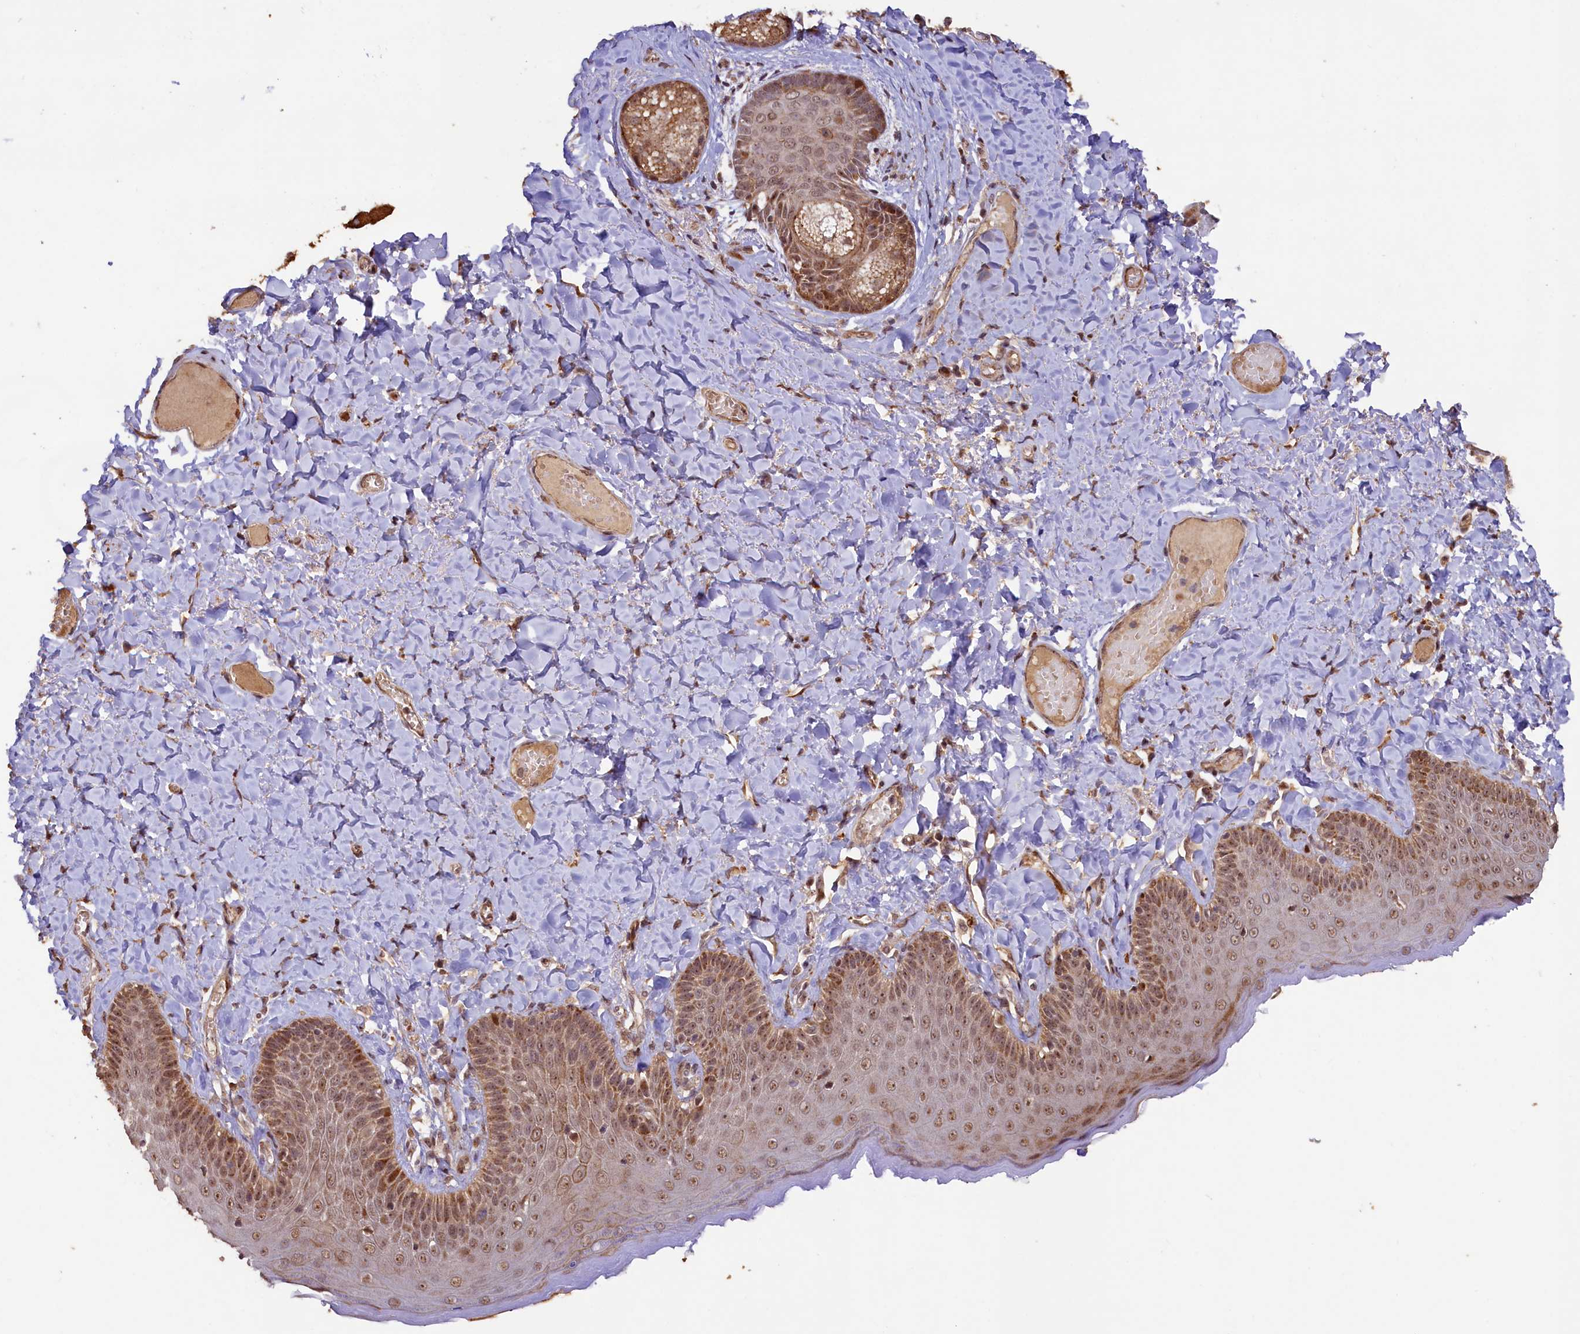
{"staining": {"intensity": "strong", "quantity": "25%-75%", "location": "cytoplasmic/membranous,nuclear"}, "tissue": "skin", "cell_type": "Epidermal cells", "image_type": "normal", "snomed": [{"axis": "morphology", "description": "Normal tissue, NOS"}, {"axis": "topography", "description": "Anal"}], "caption": "A brown stain labels strong cytoplasmic/membranous,nuclear positivity of a protein in epidermal cells of unremarkable skin.", "gene": "SHPRH", "patient": {"sex": "male", "age": 69}}